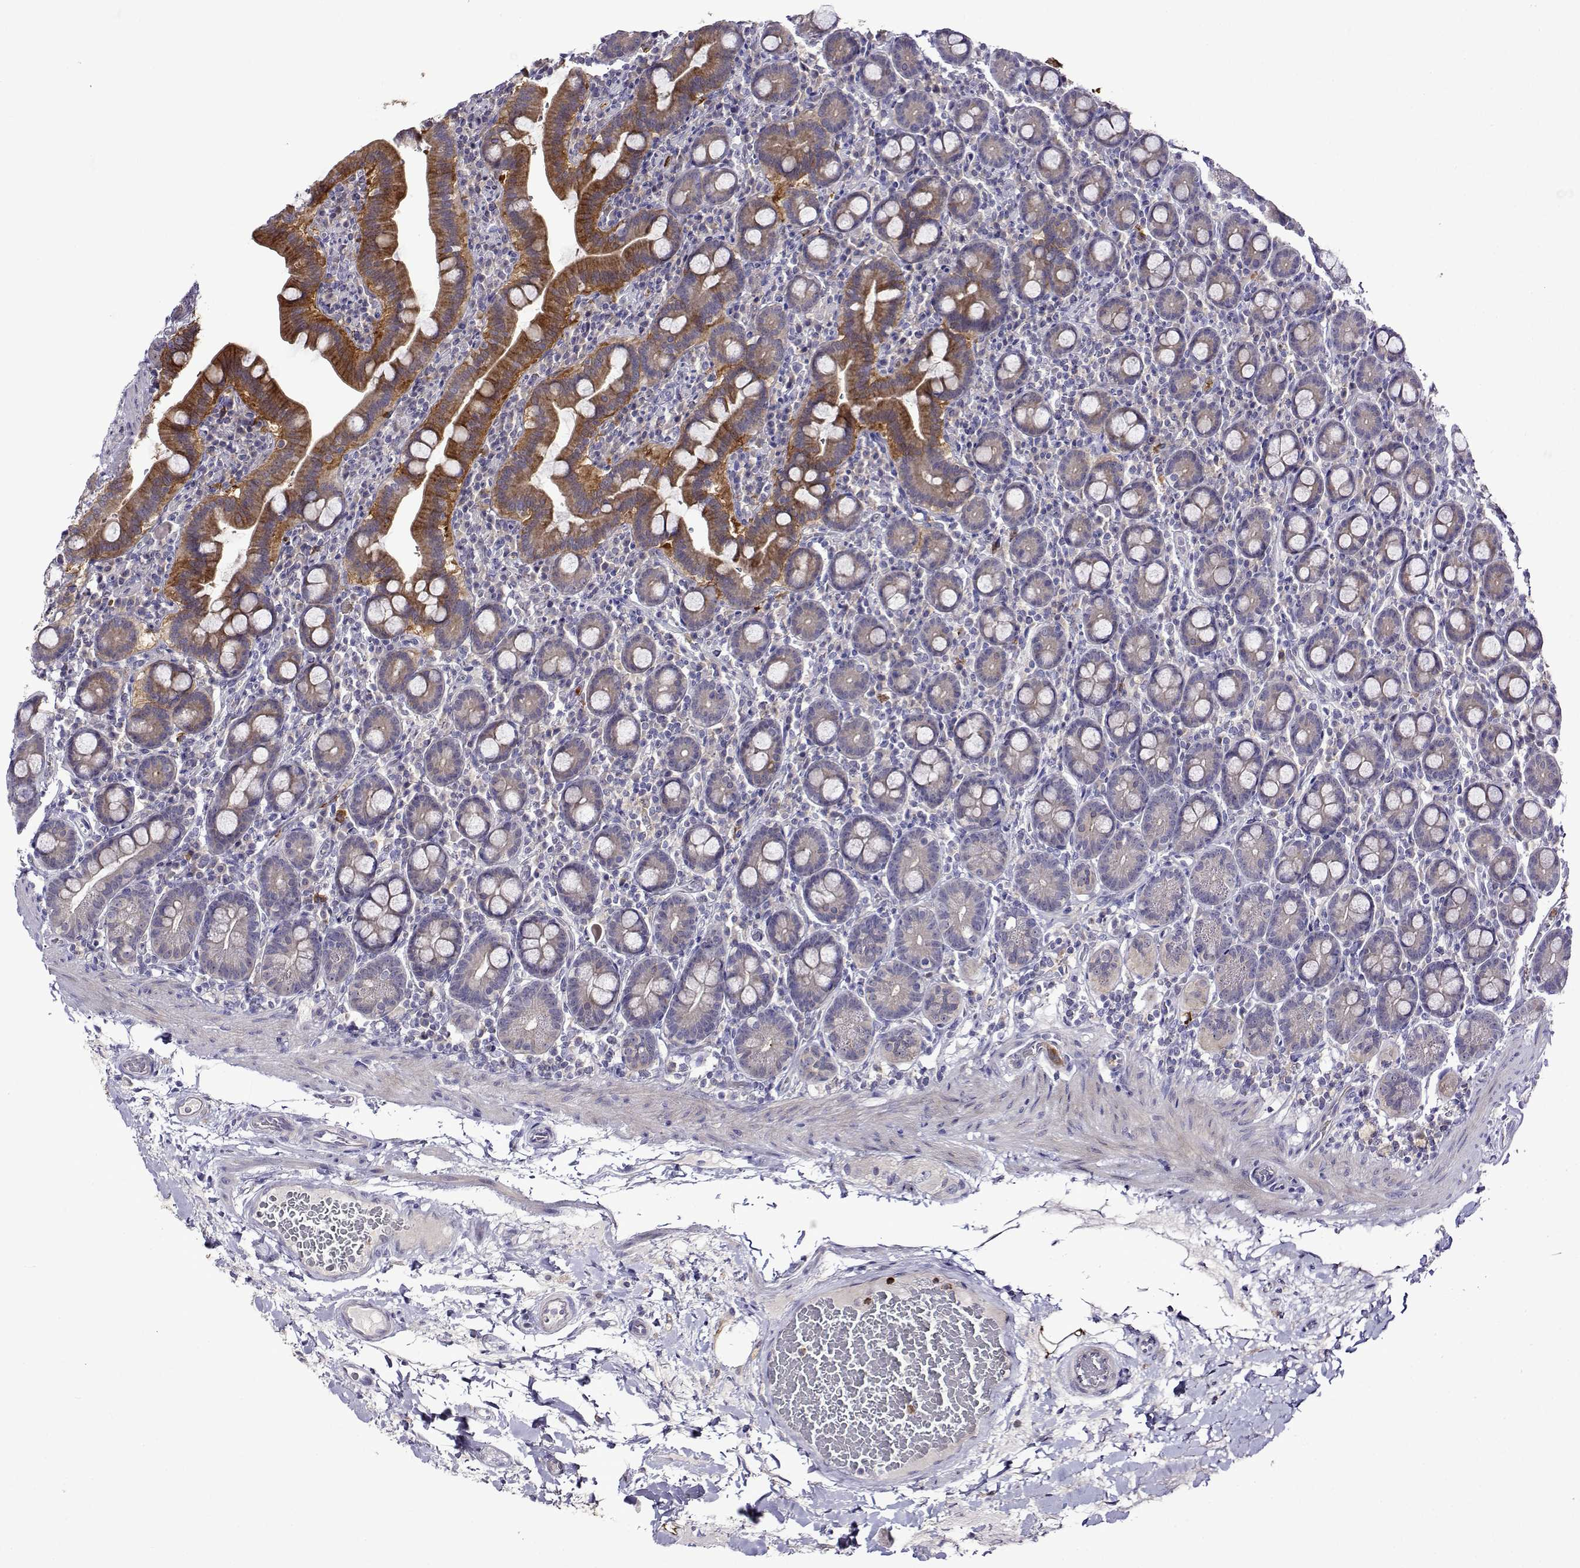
{"staining": {"intensity": "moderate", "quantity": "25%-75%", "location": "cytoplasmic/membranous"}, "tissue": "small intestine", "cell_type": "Glandular cells", "image_type": "normal", "snomed": [{"axis": "morphology", "description": "Normal tissue, NOS"}, {"axis": "topography", "description": "Small intestine"}], "caption": "Benign small intestine reveals moderate cytoplasmic/membranous staining in about 25%-75% of glandular cells, visualized by immunohistochemistry.", "gene": "SULT2A1", "patient": {"sex": "male", "age": 26}}